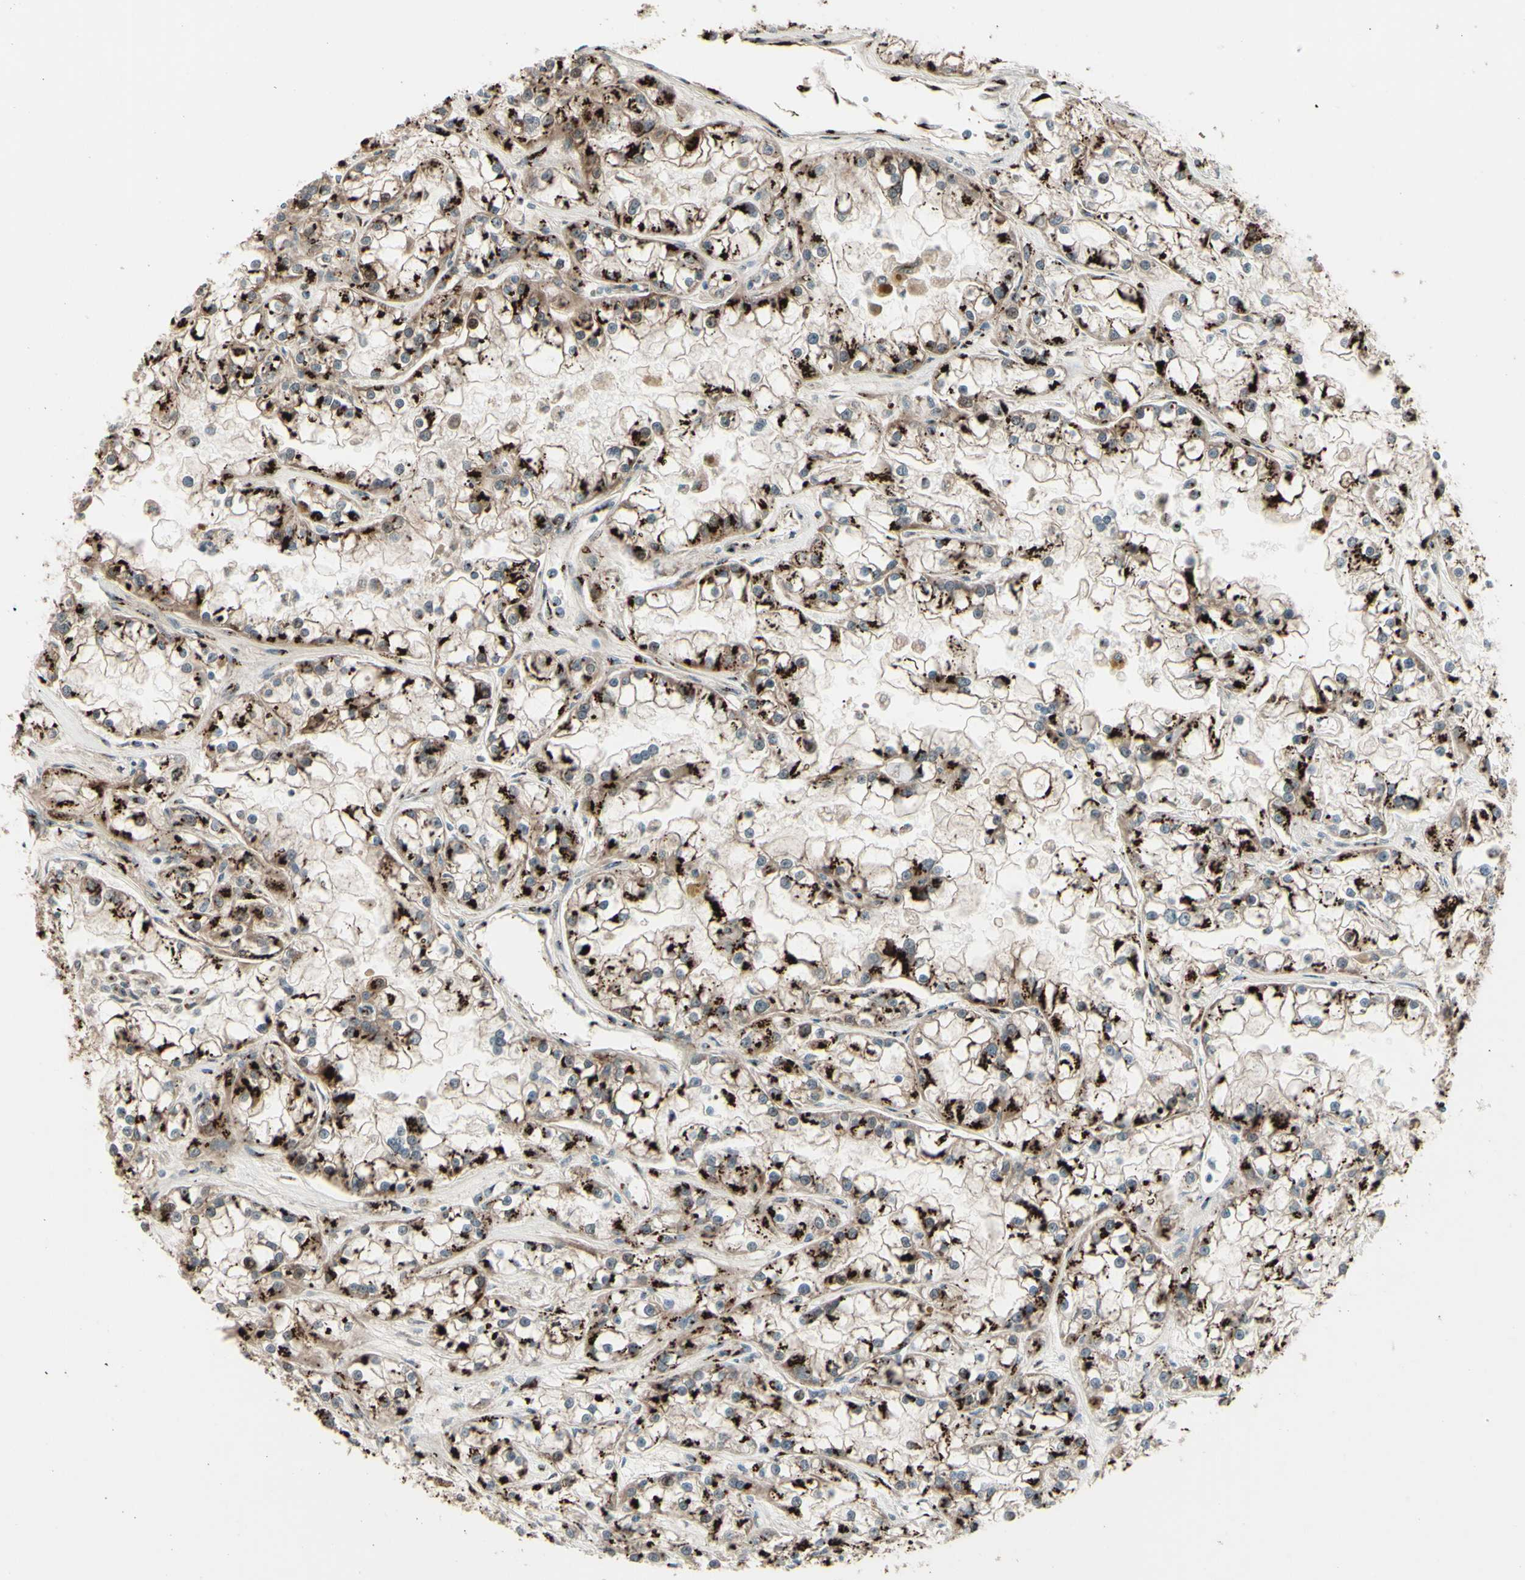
{"staining": {"intensity": "moderate", "quantity": ">75%", "location": "cytoplasmic/membranous"}, "tissue": "renal cancer", "cell_type": "Tumor cells", "image_type": "cancer", "snomed": [{"axis": "morphology", "description": "Adenocarcinoma, NOS"}, {"axis": "topography", "description": "Kidney"}], "caption": "This photomicrograph exhibits renal cancer (adenocarcinoma) stained with IHC to label a protein in brown. The cytoplasmic/membranous of tumor cells show moderate positivity for the protein. Nuclei are counter-stained blue.", "gene": "BPNT2", "patient": {"sex": "female", "age": 52}}